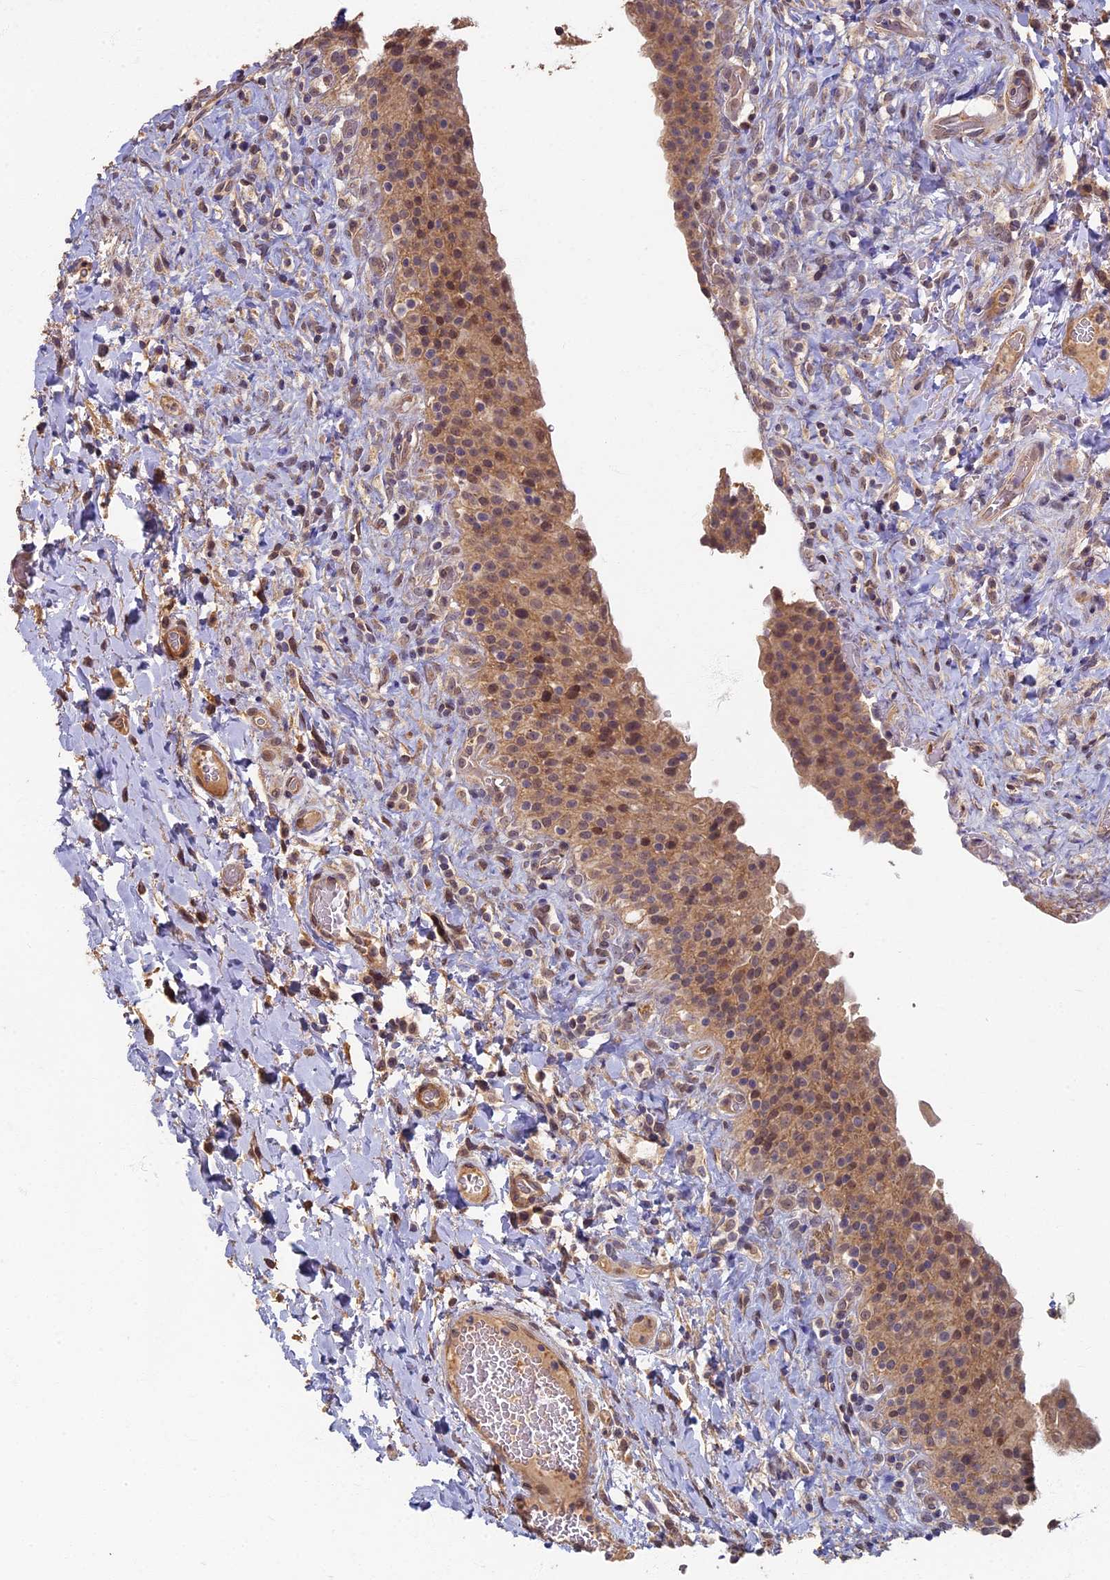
{"staining": {"intensity": "moderate", "quantity": "25%-75%", "location": "cytoplasmic/membranous,nuclear"}, "tissue": "urinary bladder", "cell_type": "Urothelial cells", "image_type": "normal", "snomed": [{"axis": "morphology", "description": "Normal tissue, NOS"}, {"axis": "morphology", "description": "Inflammation, NOS"}, {"axis": "topography", "description": "Urinary bladder"}], "caption": "A high-resolution photomicrograph shows immunohistochemistry staining of benign urinary bladder, which reveals moderate cytoplasmic/membranous,nuclear positivity in about 25%-75% of urothelial cells. Using DAB (3,3'-diaminobenzidine) (brown) and hematoxylin (blue) stains, captured at high magnification using brightfield microscopy.", "gene": "RSPH3", "patient": {"sex": "male", "age": 64}}